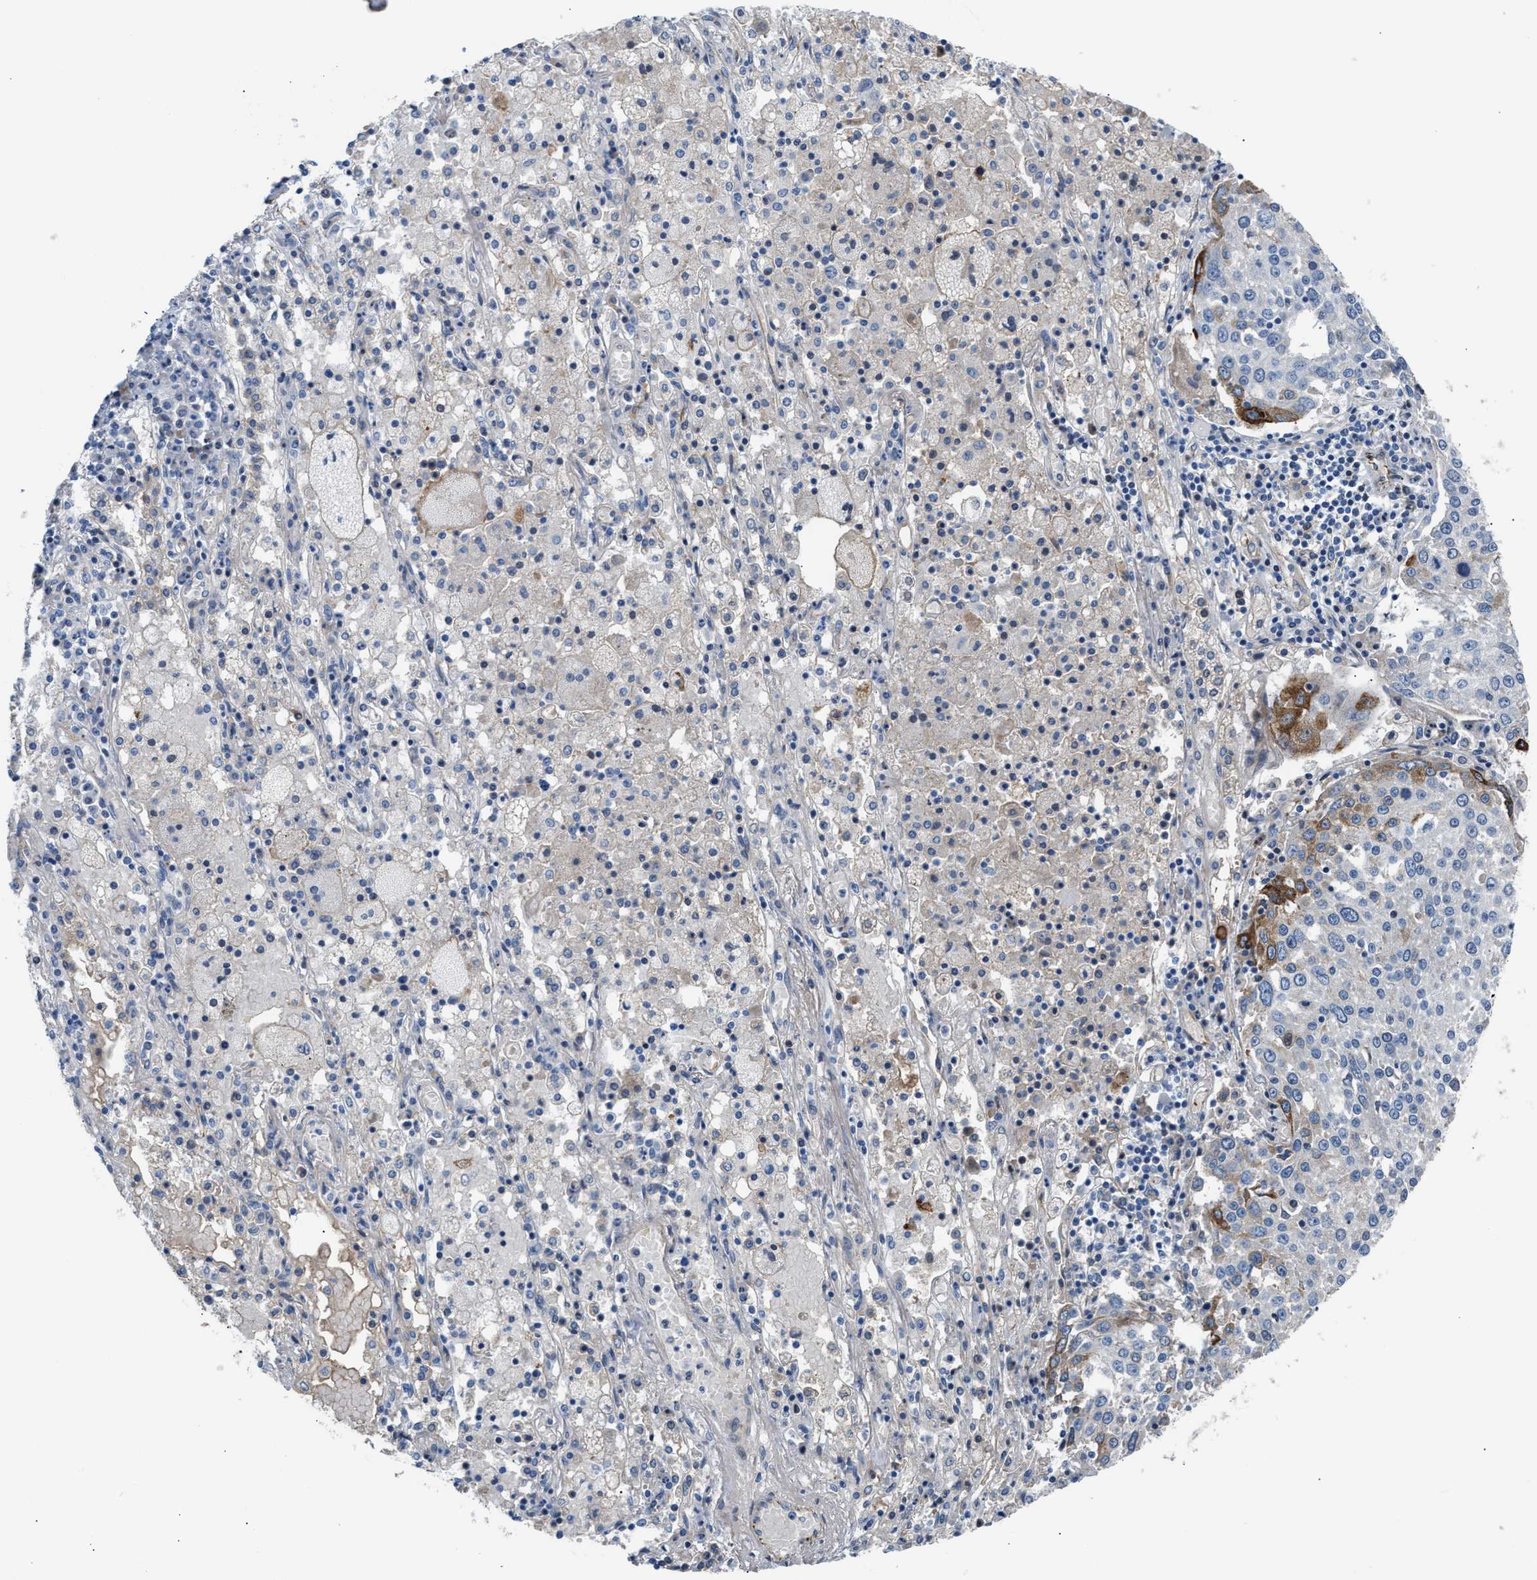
{"staining": {"intensity": "strong", "quantity": "<25%", "location": "cytoplasmic/membranous"}, "tissue": "lung cancer", "cell_type": "Tumor cells", "image_type": "cancer", "snomed": [{"axis": "morphology", "description": "Squamous cell carcinoma, NOS"}, {"axis": "topography", "description": "Lung"}], "caption": "A medium amount of strong cytoplasmic/membranous staining is present in about <25% of tumor cells in lung cancer (squamous cell carcinoma) tissue.", "gene": "TFPI", "patient": {"sex": "male", "age": 65}}